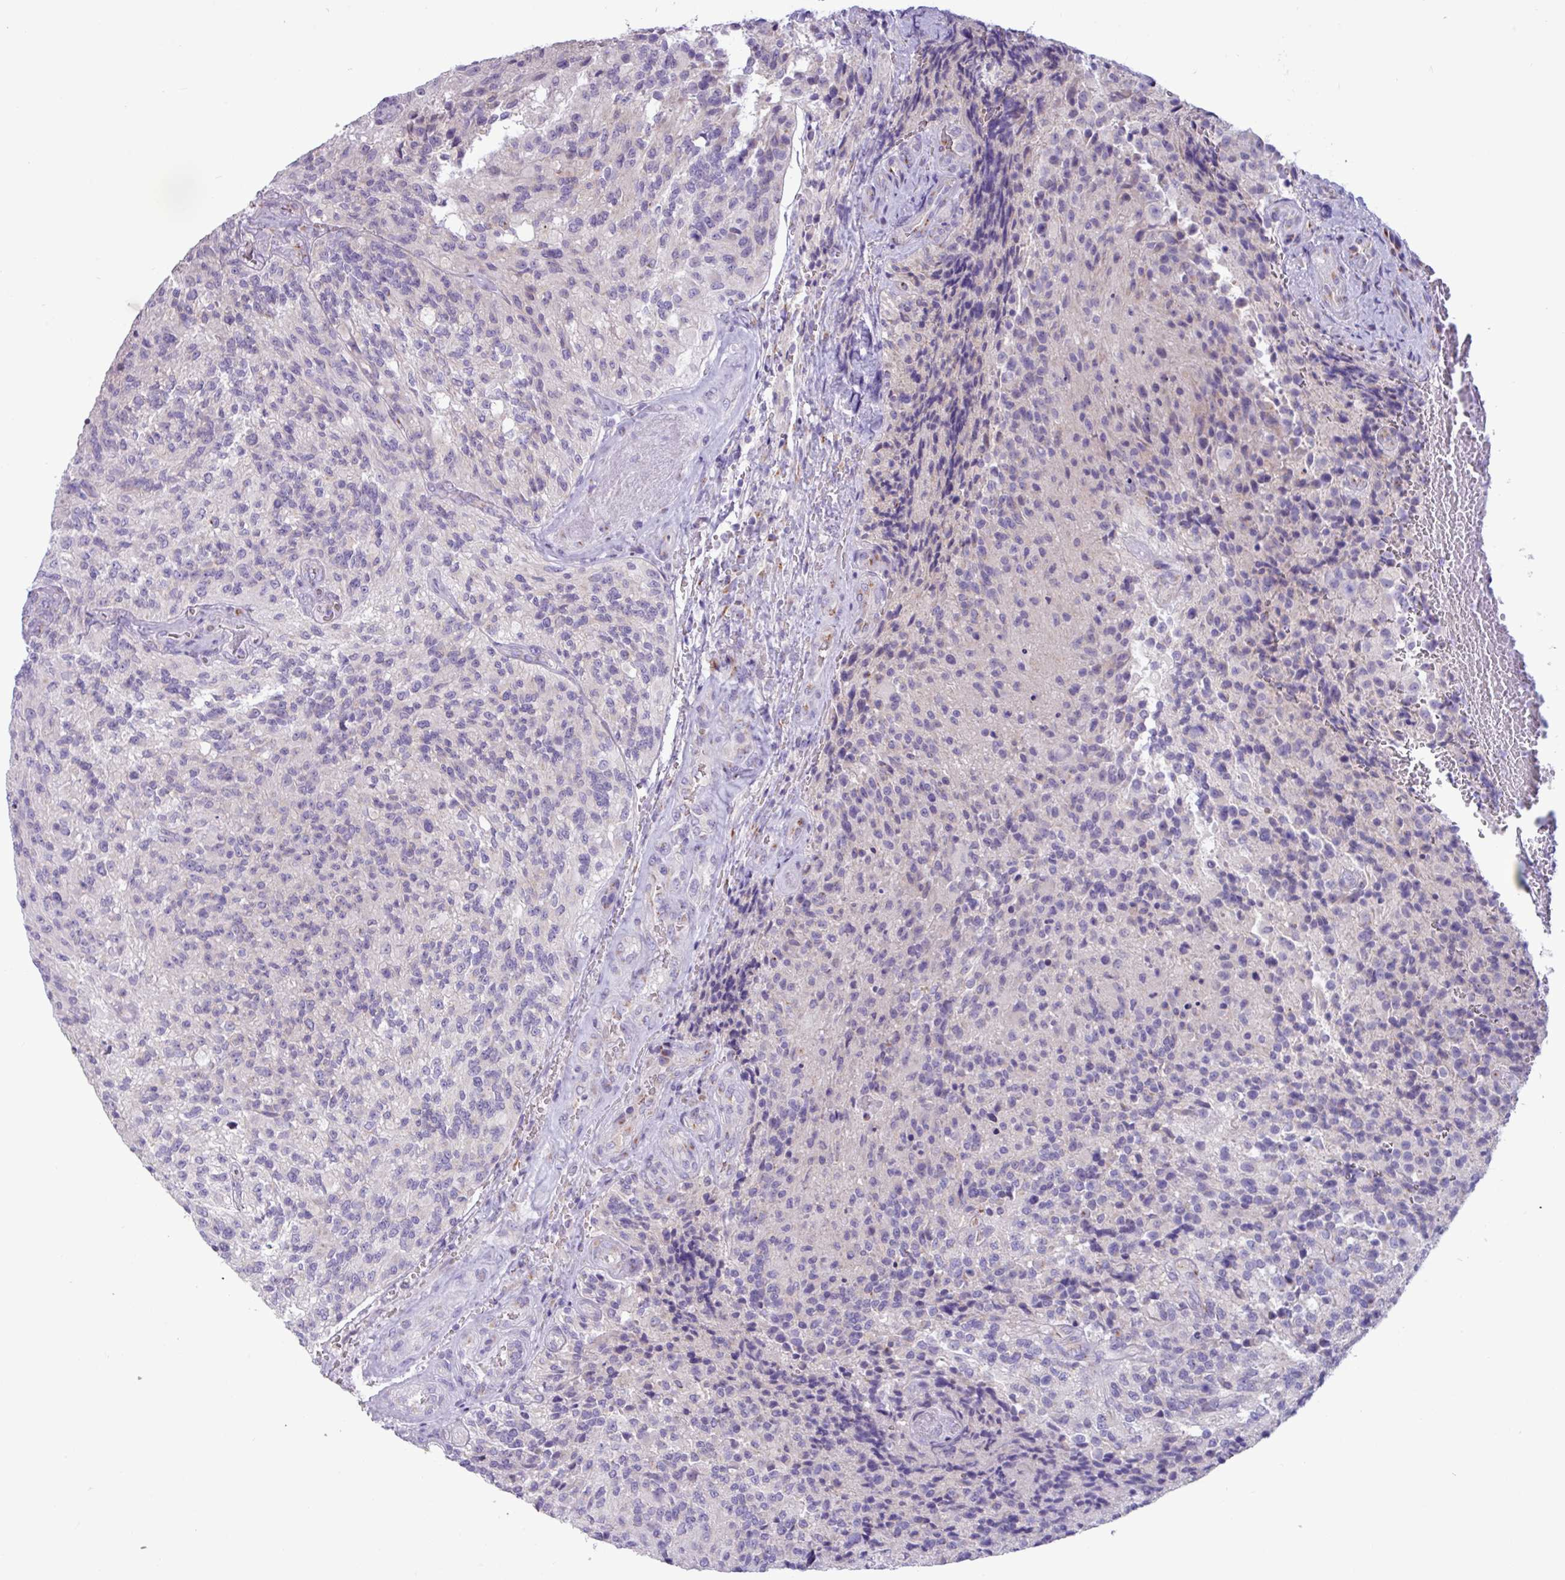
{"staining": {"intensity": "negative", "quantity": "none", "location": "none"}, "tissue": "glioma", "cell_type": "Tumor cells", "image_type": "cancer", "snomed": [{"axis": "morphology", "description": "Normal tissue, NOS"}, {"axis": "morphology", "description": "Glioma, malignant, High grade"}, {"axis": "topography", "description": "Cerebral cortex"}], "caption": "Malignant high-grade glioma was stained to show a protein in brown. There is no significant positivity in tumor cells.", "gene": "STIMATE", "patient": {"sex": "male", "age": 56}}